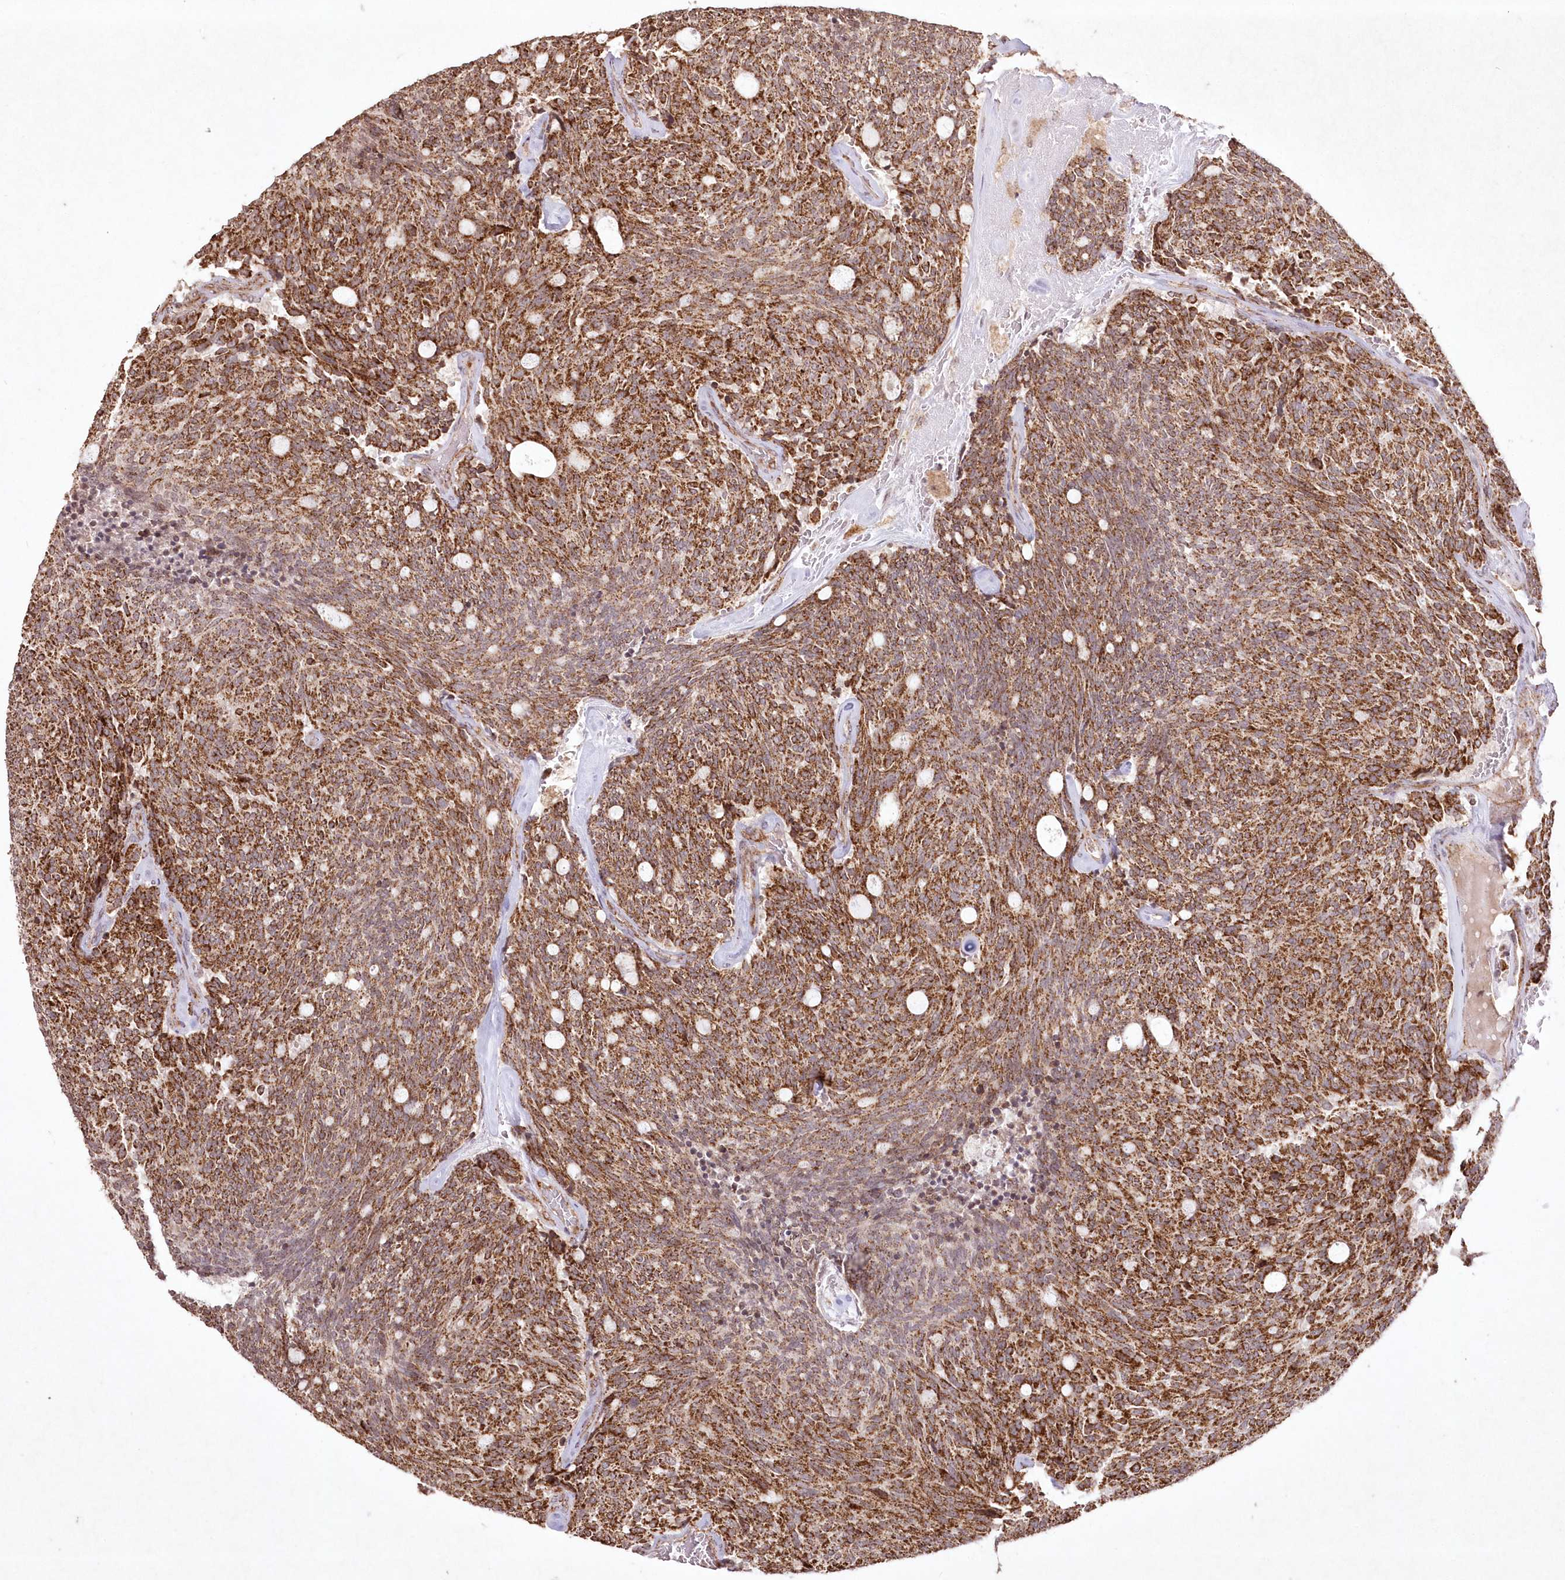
{"staining": {"intensity": "strong", "quantity": ">75%", "location": "cytoplasmic/membranous"}, "tissue": "carcinoid", "cell_type": "Tumor cells", "image_type": "cancer", "snomed": [{"axis": "morphology", "description": "Carcinoid, malignant, NOS"}, {"axis": "topography", "description": "Pancreas"}], "caption": "Human carcinoid stained with a protein marker reveals strong staining in tumor cells.", "gene": "LRPPRC", "patient": {"sex": "female", "age": 54}}